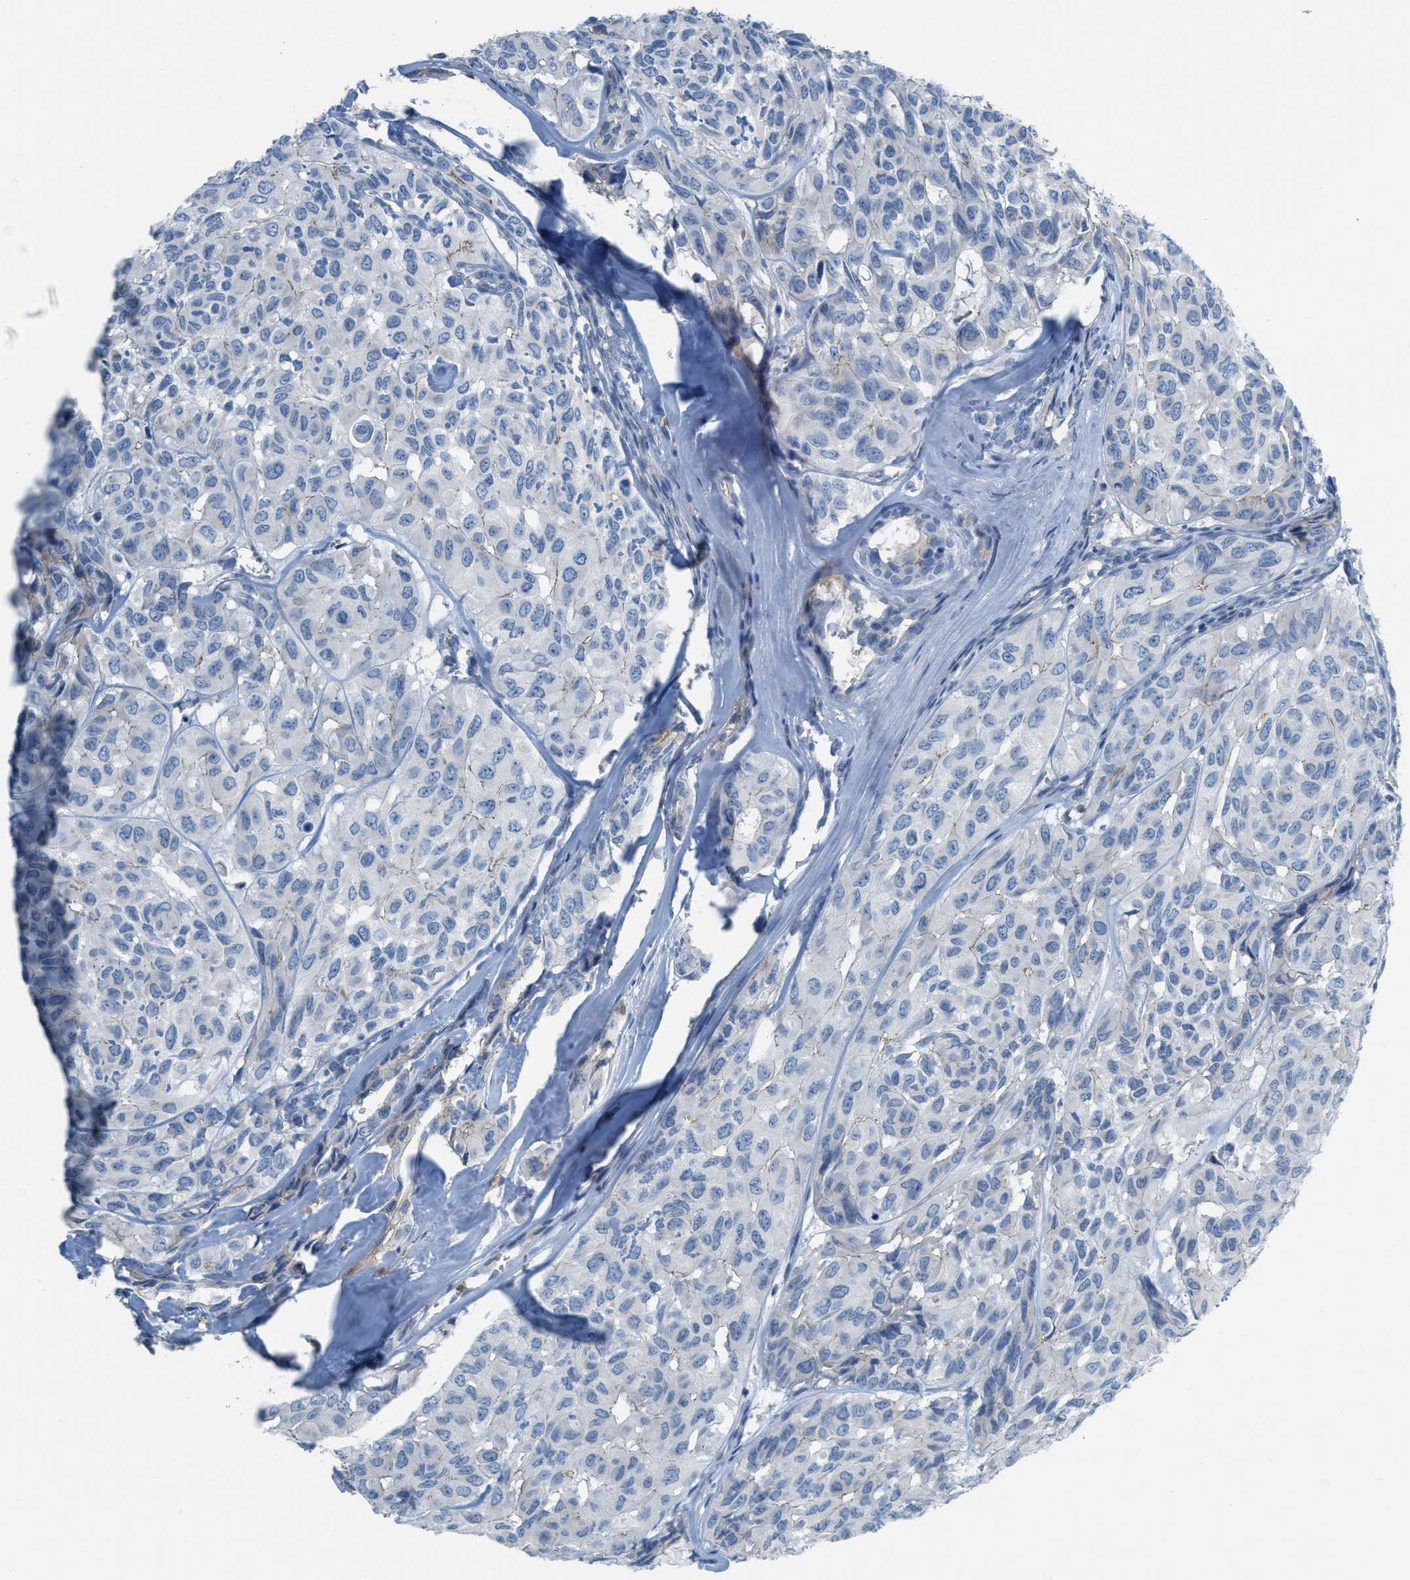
{"staining": {"intensity": "negative", "quantity": "none", "location": "none"}, "tissue": "head and neck cancer", "cell_type": "Tumor cells", "image_type": "cancer", "snomed": [{"axis": "morphology", "description": "Adenocarcinoma, NOS"}, {"axis": "topography", "description": "Salivary gland, NOS"}, {"axis": "topography", "description": "Head-Neck"}], "caption": "IHC of head and neck adenocarcinoma displays no expression in tumor cells.", "gene": "CRB3", "patient": {"sex": "female", "age": 76}}